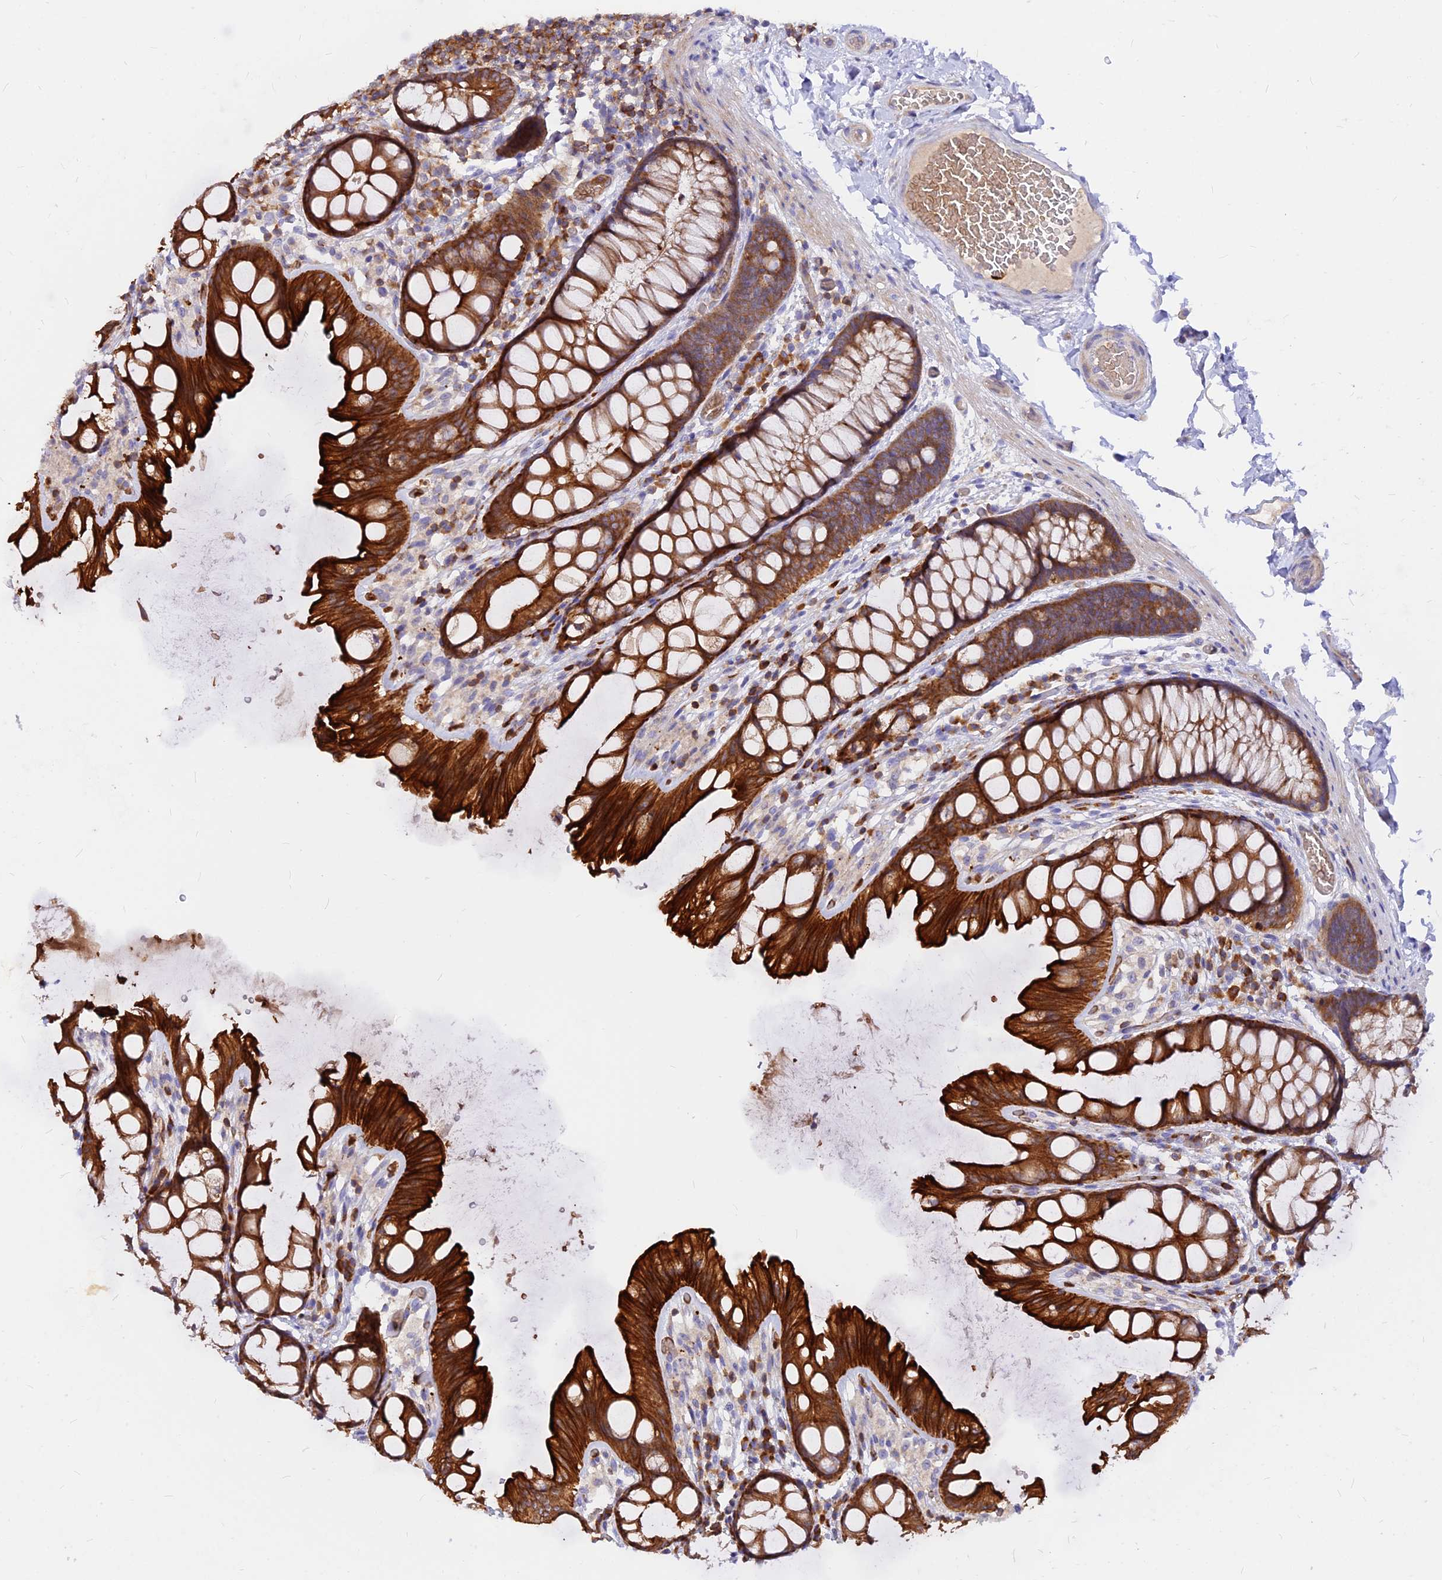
{"staining": {"intensity": "negative", "quantity": "none", "location": "none"}, "tissue": "colon", "cell_type": "Endothelial cells", "image_type": "normal", "snomed": [{"axis": "morphology", "description": "Normal tissue, NOS"}, {"axis": "topography", "description": "Colon"}], "caption": "DAB immunohistochemical staining of unremarkable human colon shows no significant positivity in endothelial cells.", "gene": "DENND2D", "patient": {"sex": "male", "age": 47}}